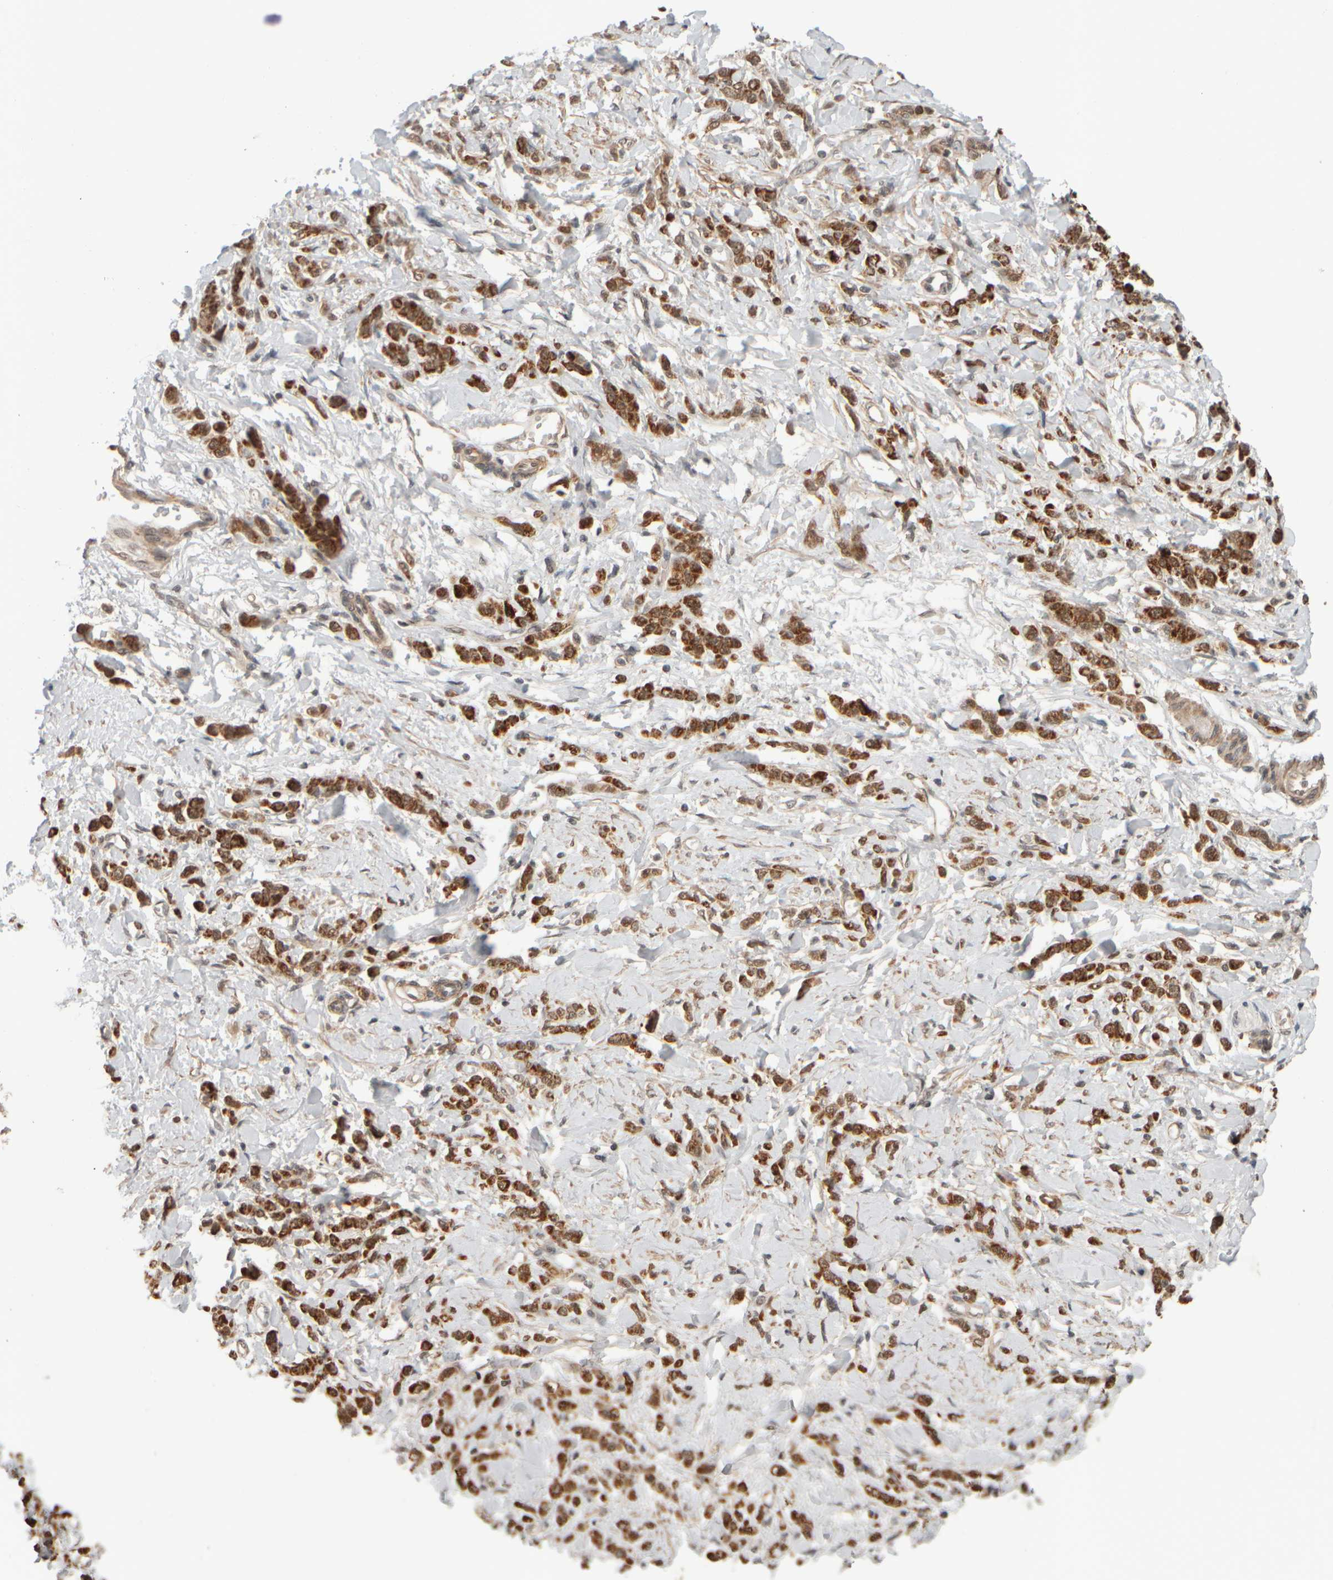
{"staining": {"intensity": "moderate", "quantity": ">75%", "location": "cytoplasmic/membranous"}, "tissue": "stomach cancer", "cell_type": "Tumor cells", "image_type": "cancer", "snomed": [{"axis": "morphology", "description": "Normal tissue, NOS"}, {"axis": "morphology", "description": "Adenocarcinoma, NOS"}, {"axis": "topography", "description": "Stomach"}], "caption": "Moderate cytoplasmic/membranous protein expression is appreciated in about >75% of tumor cells in stomach cancer (adenocarcinoma).", "gene": "SYNRG", "patient": {"sex": "male", "age": 82}}